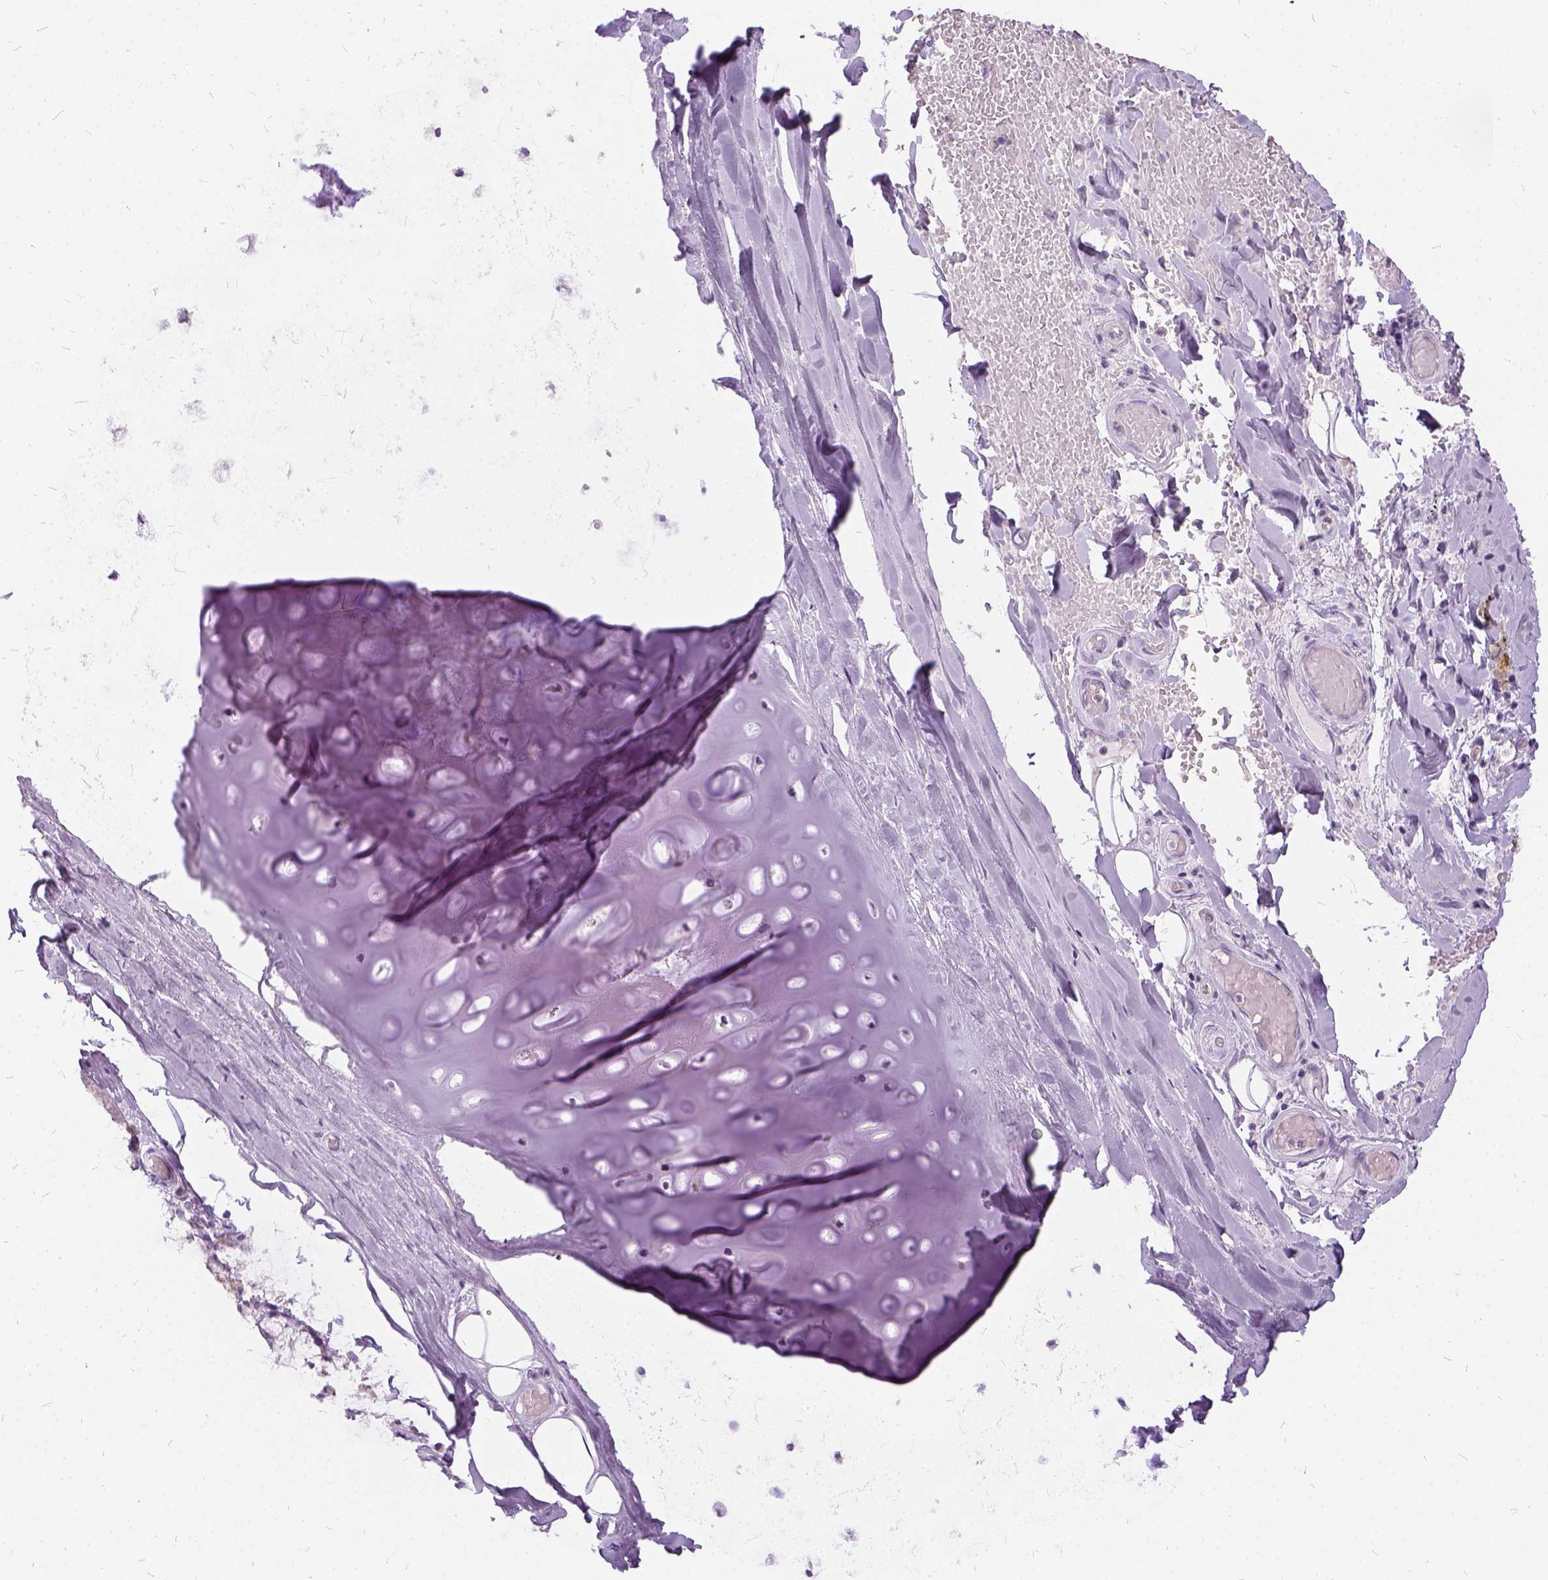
{"staining": {"intensity": "negative", "quantity": "none", "location": "none"}, "tissue": "soft tissue", "cell_type": "Chondrocytes", "image_type": "normal", "snomed": [{"axis": "morphology", "description": "Normal tissue, NOS"}, {"axis": "topography", "description": "Cartilage tissue"}, {"axis": "topography", "description": "Bronchus"}], "caption": "An IHC image of unremarkable soft tissue is shown. There is no staining in chondrocytes of soft tissue.", "gene": "FDX1", "patient": {"sex": "male", "age": 64}}